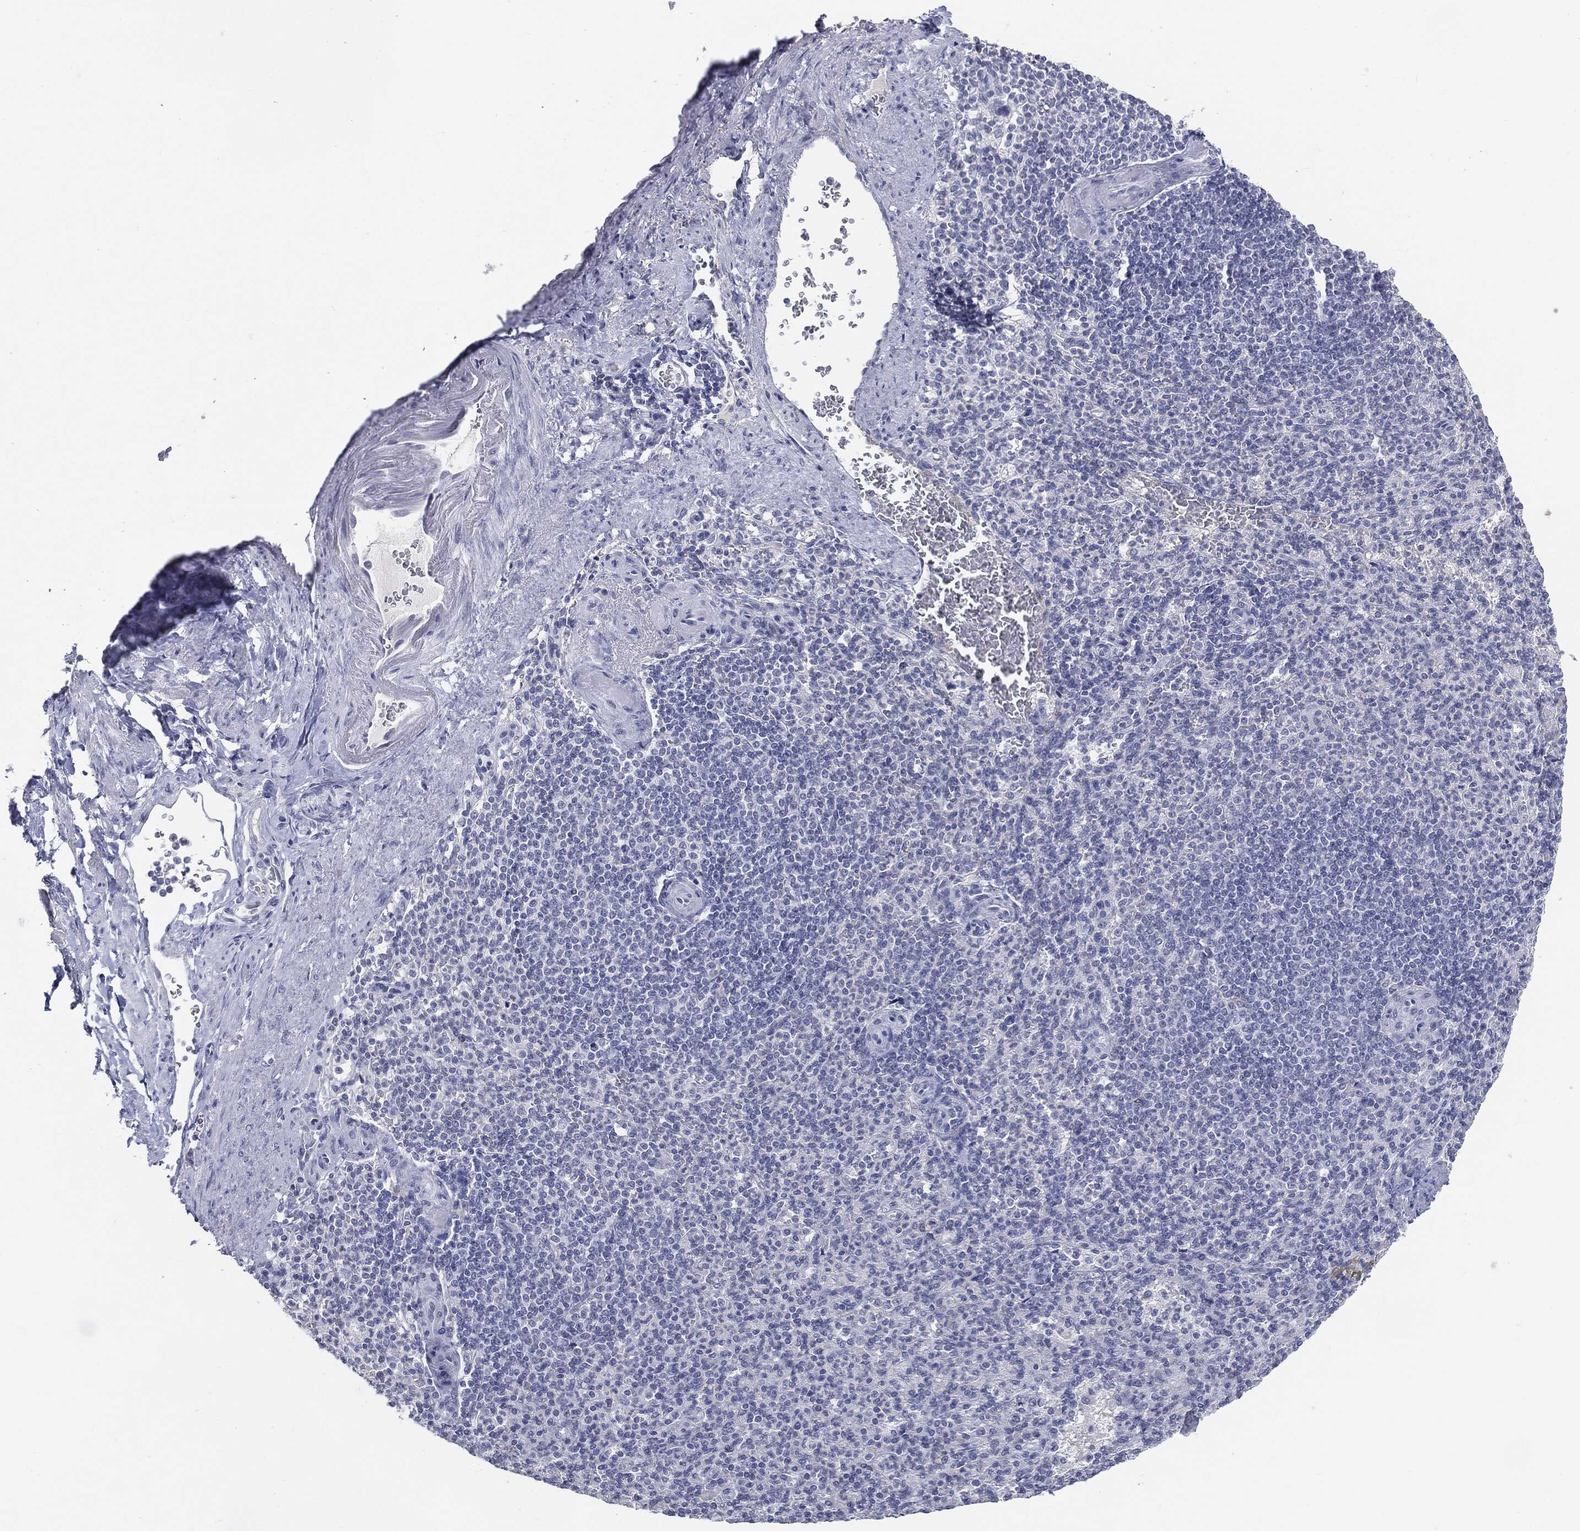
{"staining": {"intensity": "negative", "quantity": "none", "location": "none"}, "tissue": "spleen", "cell_type": "Cells in red pulp", "image_type": "normal", "snomed": [{"axis": "morphology", "description": "Normal tissue, NOS"}, {"axis": "topography", "description": "Spleen"}], "caption": "DAB (3,3'-diaminobenzidine) immunohistochemical staining of benign spleen demonstrates no significant staining in cells in red pulp.", "gene": "CGB1", "patient": {"sex": "female", "age": 74}}